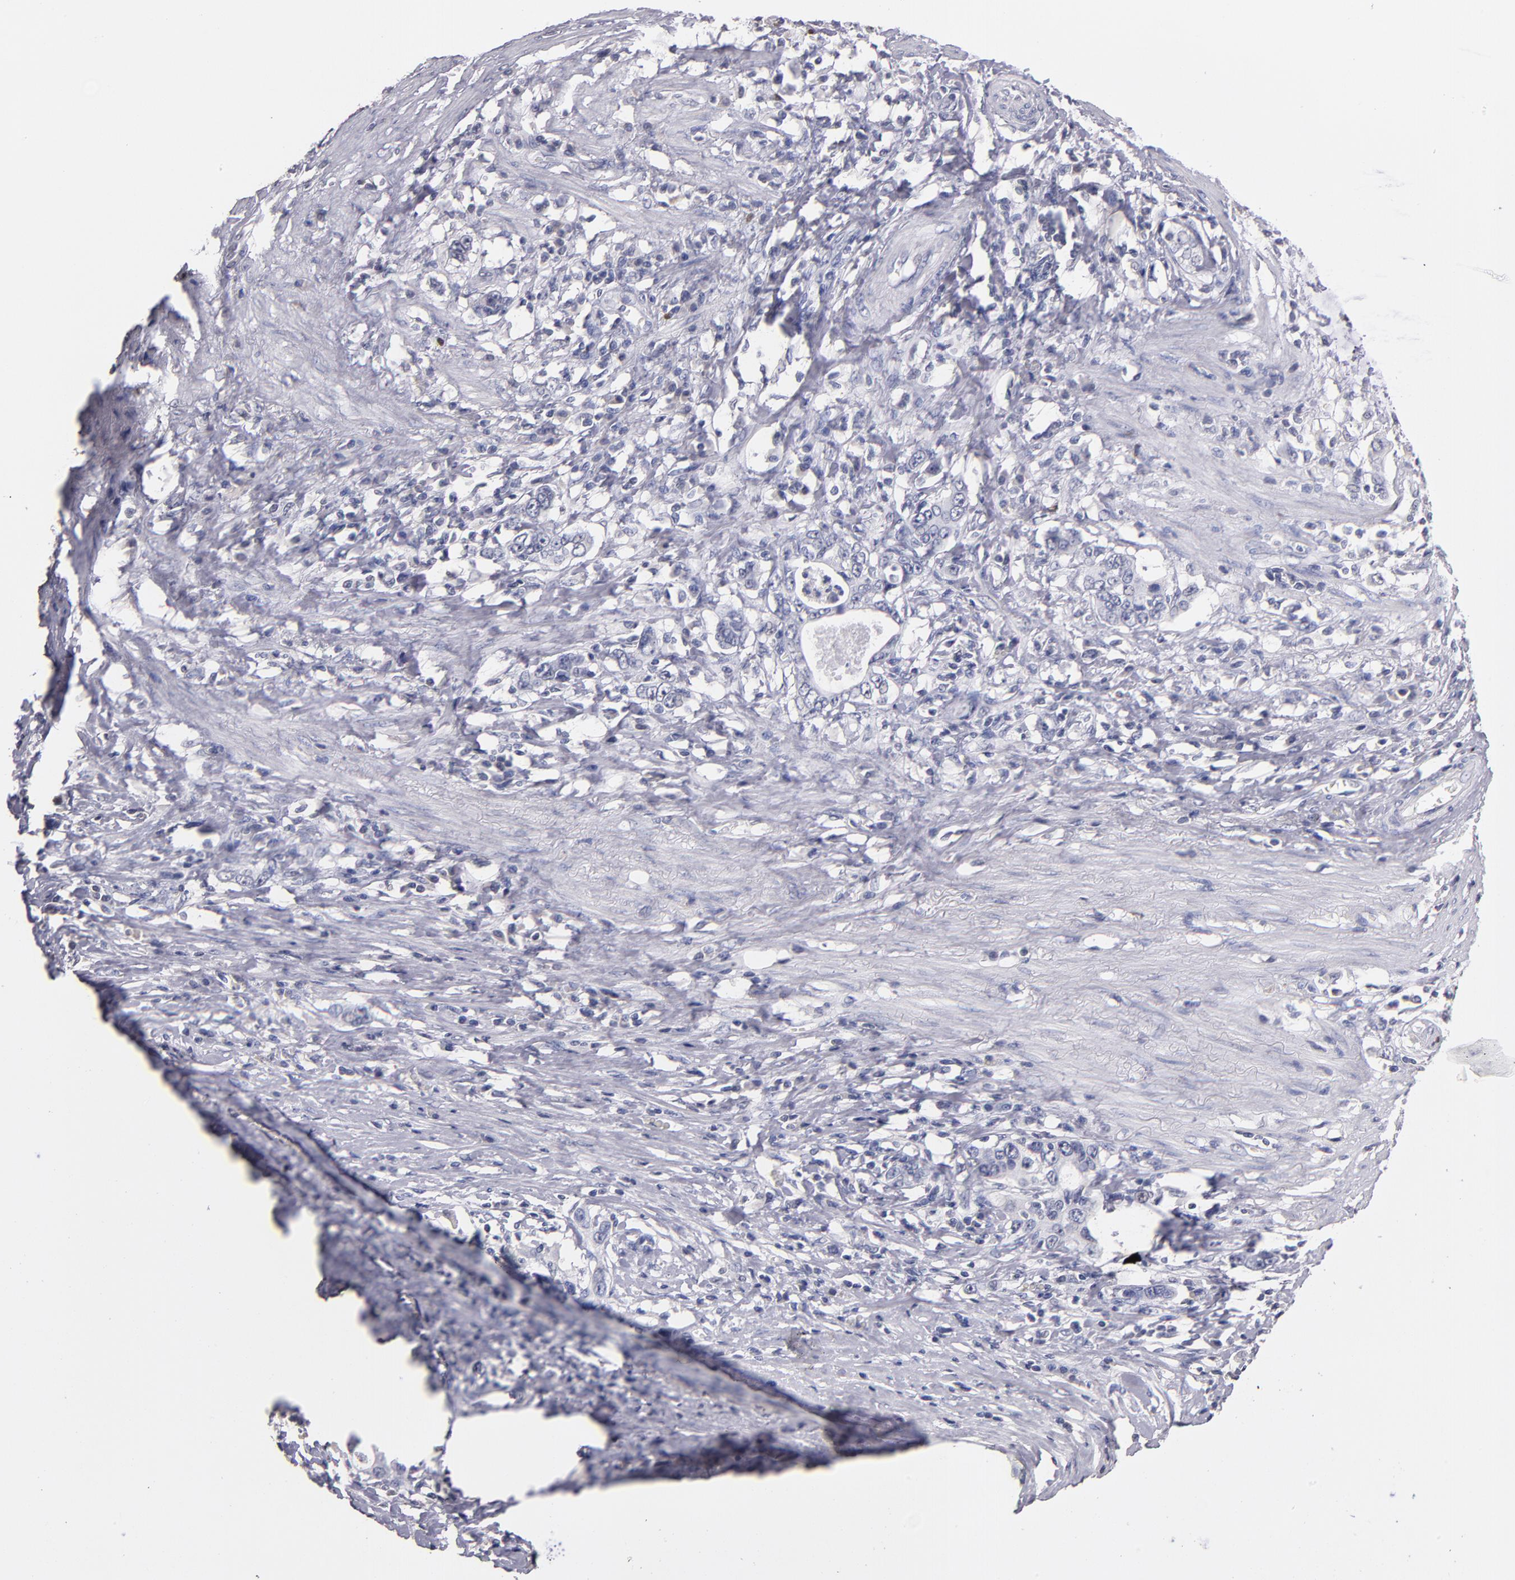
{"staining": {"intensity": "negative", "quantity": "none", "location": "none"}, "tissue": "stomach cancer", "cell_type": "Tumor cells", "image_type": "cancer", "snomed": [{"axis": "morphology", "description": "Adenocarcinoma, NOS"}, {"axis": "topography", "description": "Stomach, lower"}], "caption": "Photomicrograph shows no protein staining in tumor cells of stomach cancer tissue.", "gene": "SOX10", "patient": {"sex": "female", "age": 72}}